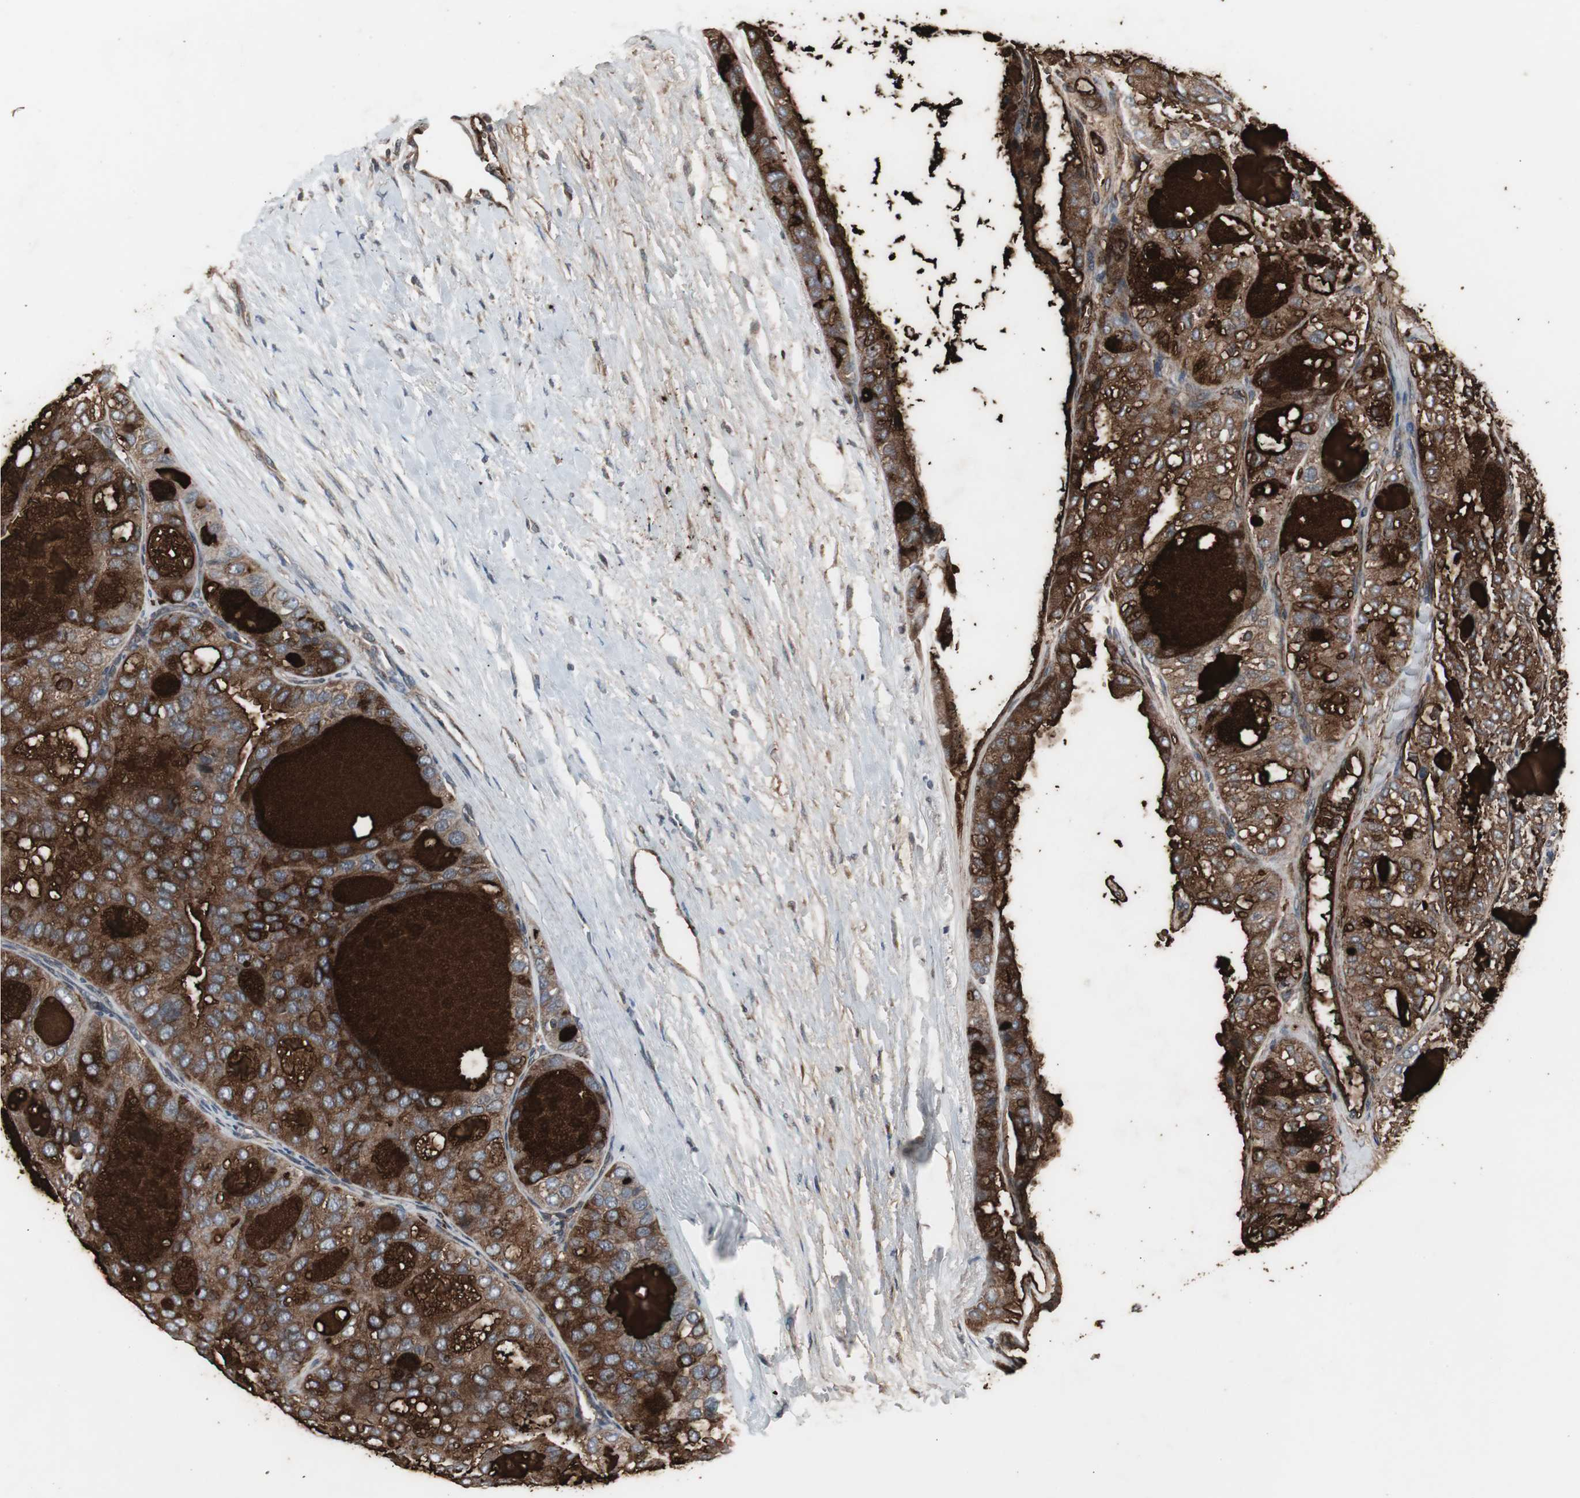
{"staining": {"intensity": "moderate", "quantity": ">75%", "location": "cytoplasmic/membranous"}, "tissue": "thyroid cancer", "cell_type": "Tumor cells", "image_type": "cancer", "snomed": [{"axis": "morphology", "description": "Follicular adenoma carcinoma, NOS"}, {"axis": "topography", "description": "Thyroid gland"}], "caption": "A photomicrograph of human thyroid cancer (follicular adenoma carcinoma) stained for a protein shows moderate cytoplasmic/membranous brown staining in tumor cells.", "gene": "ATP2B2", "patient": {"sex": "male", "age": 75}}